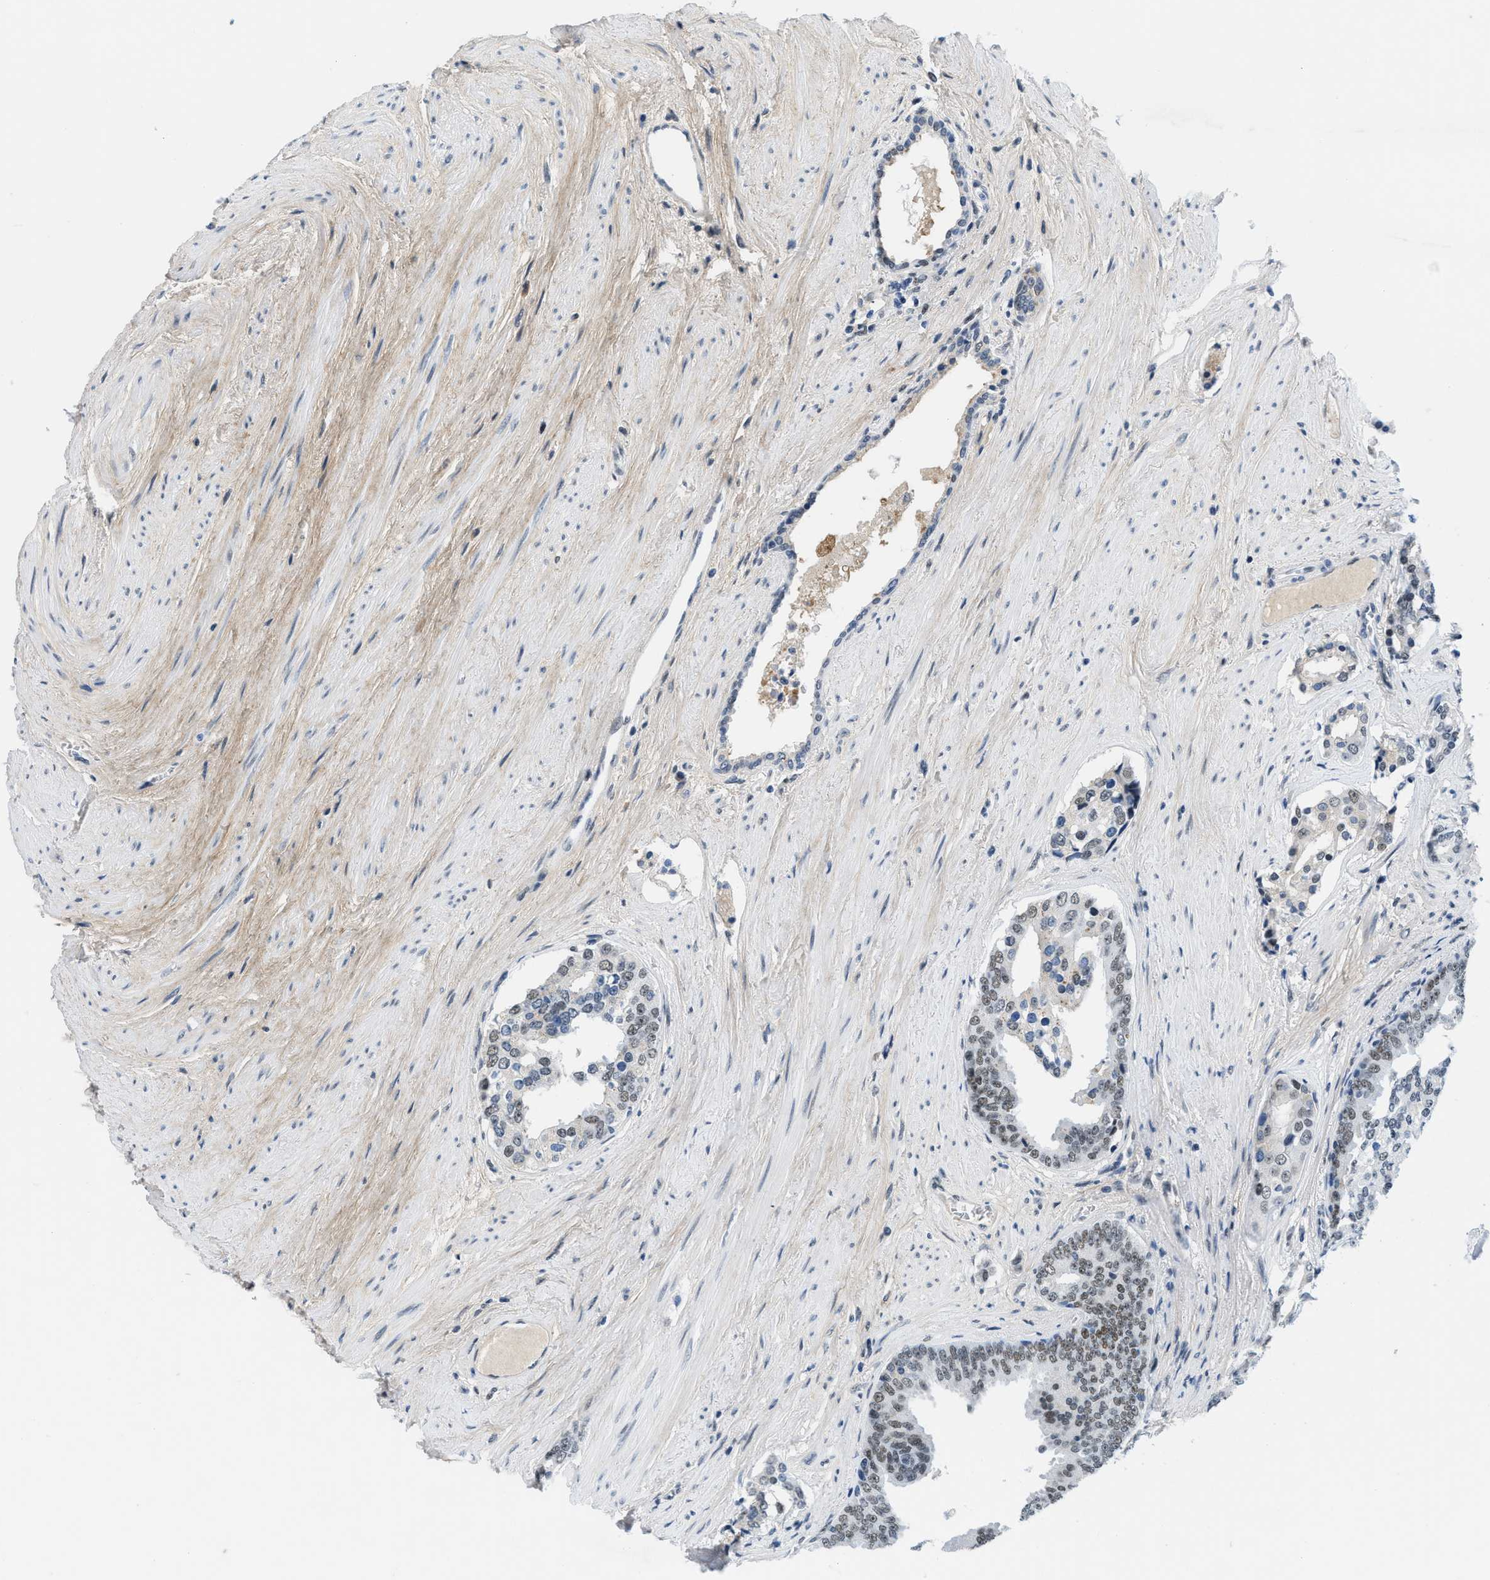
{"staining": {"intensity": "moderate", "quantity": "25%-75%", "location": "nuclear"}, "tissue": "prostate cancer", "cell_type": "Tumor cells", "image_type": "cancer", "snomed": [{"axis": "morphology", "description": "Adenocarcinoma, High grade"}, {"axis": "topography", "description": "Prostate"}], "caption": "Prostate cancer tissue demonstrates moderate nuclear expression in about 25%-75% of tumor cells, visualized by immunohistochemistry. The protein is stained brown, and the nuclei are stained in blue (DAB IHC with brightfield microscopy, high magnification).", "gene": "SMARCAD1", "patient": {"sex": "male", "age": 71}}